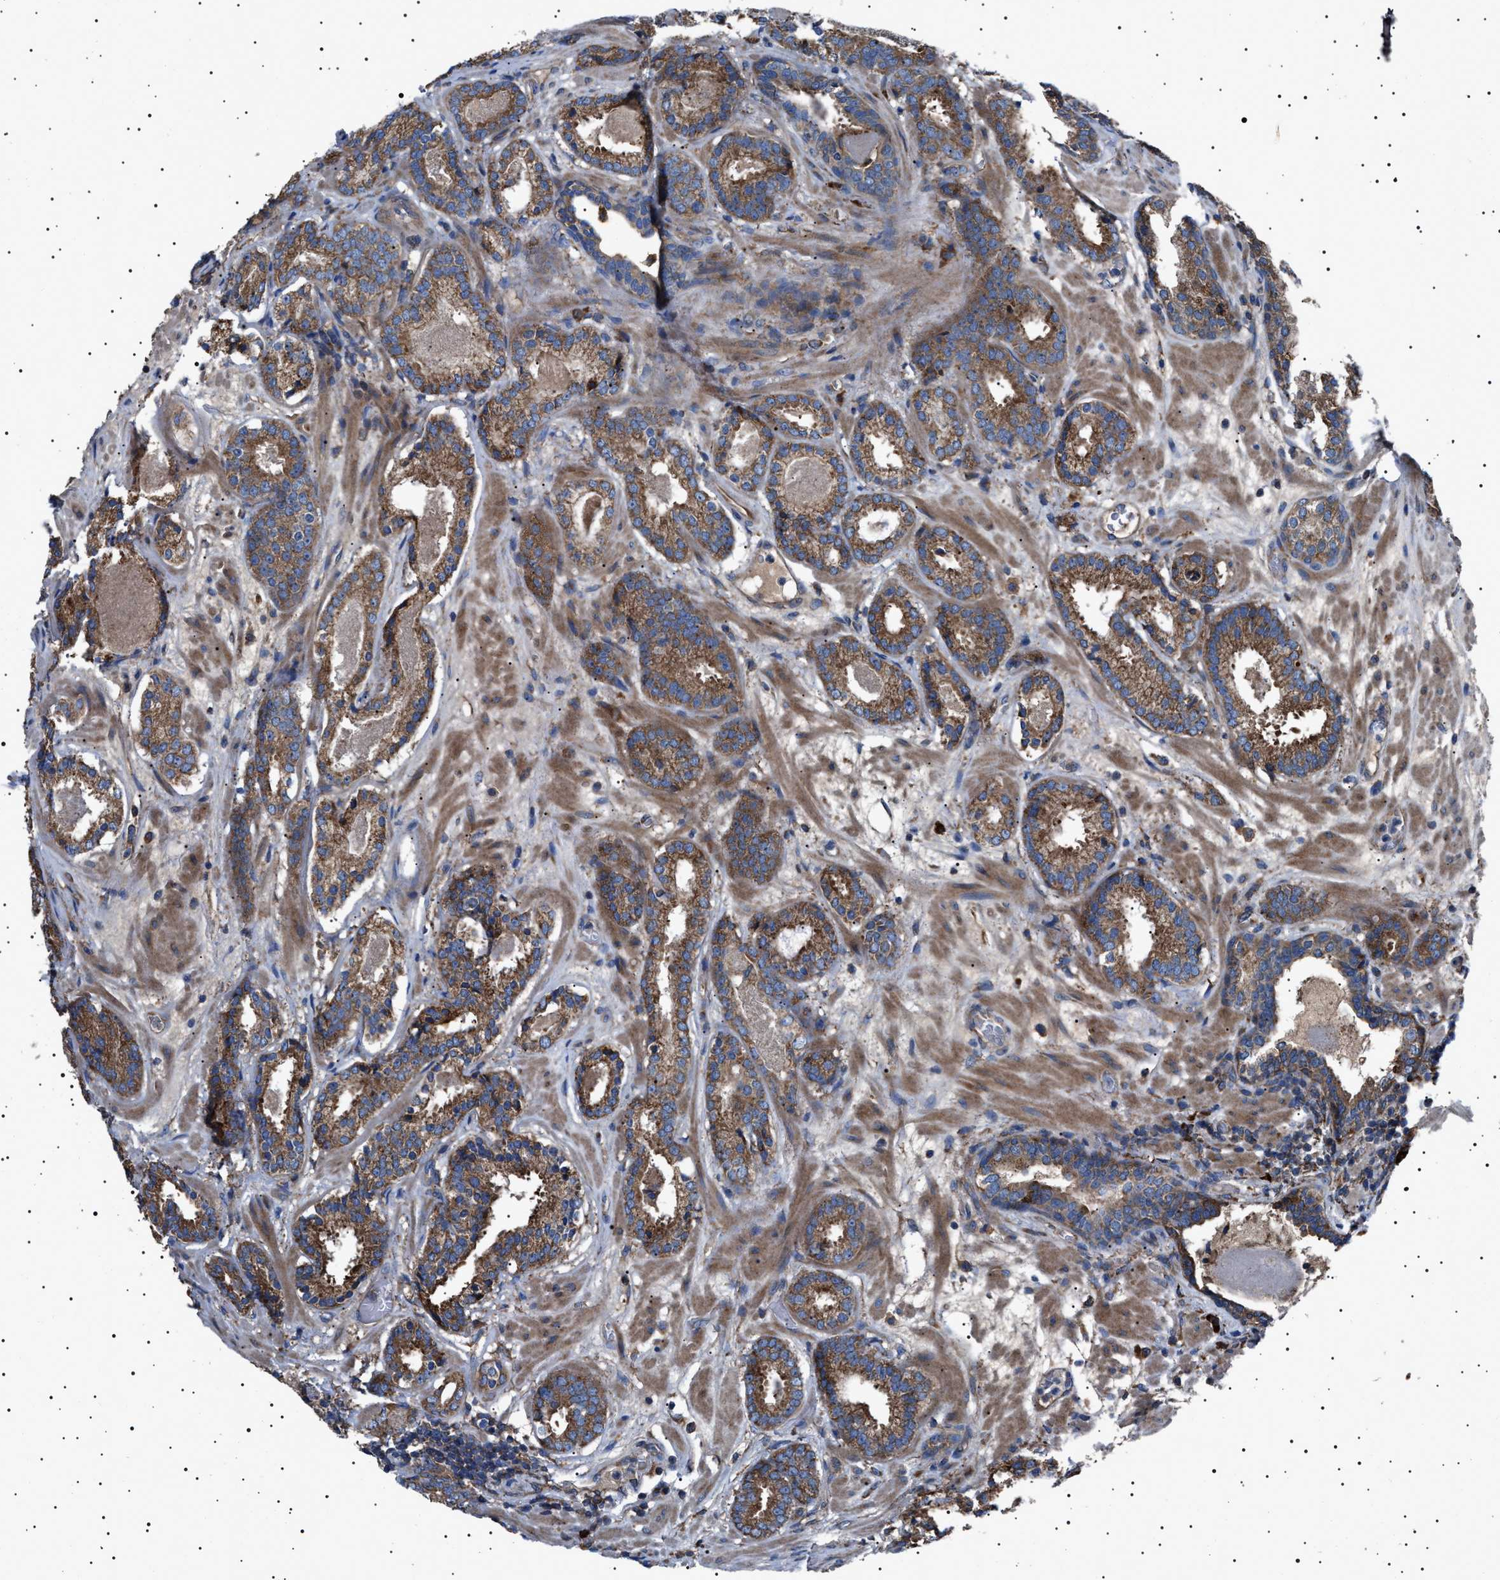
{"staining": {"intensity": "moderate", "quantity": ">75%", "location": "cytoplasmic/membranous"}, "tissue": "prostate cancer", "cell_type": "Tumor cells", "image_type": "cancer", "snomed": [{"axis": "morphology", "description": "Adenocarcinoma, Low grade"}, {"axis": "topography", "description": "Prostate"}], "caption": "Protein staining of prostate cancer (adenocarcinoma (low-grade)) tissue reveals moderate cytoplasmic/membranous expression in approximately >75% of tumor cells.", "gene": "TOP1MT", "patient": {"sex": "male", "age": 69}}